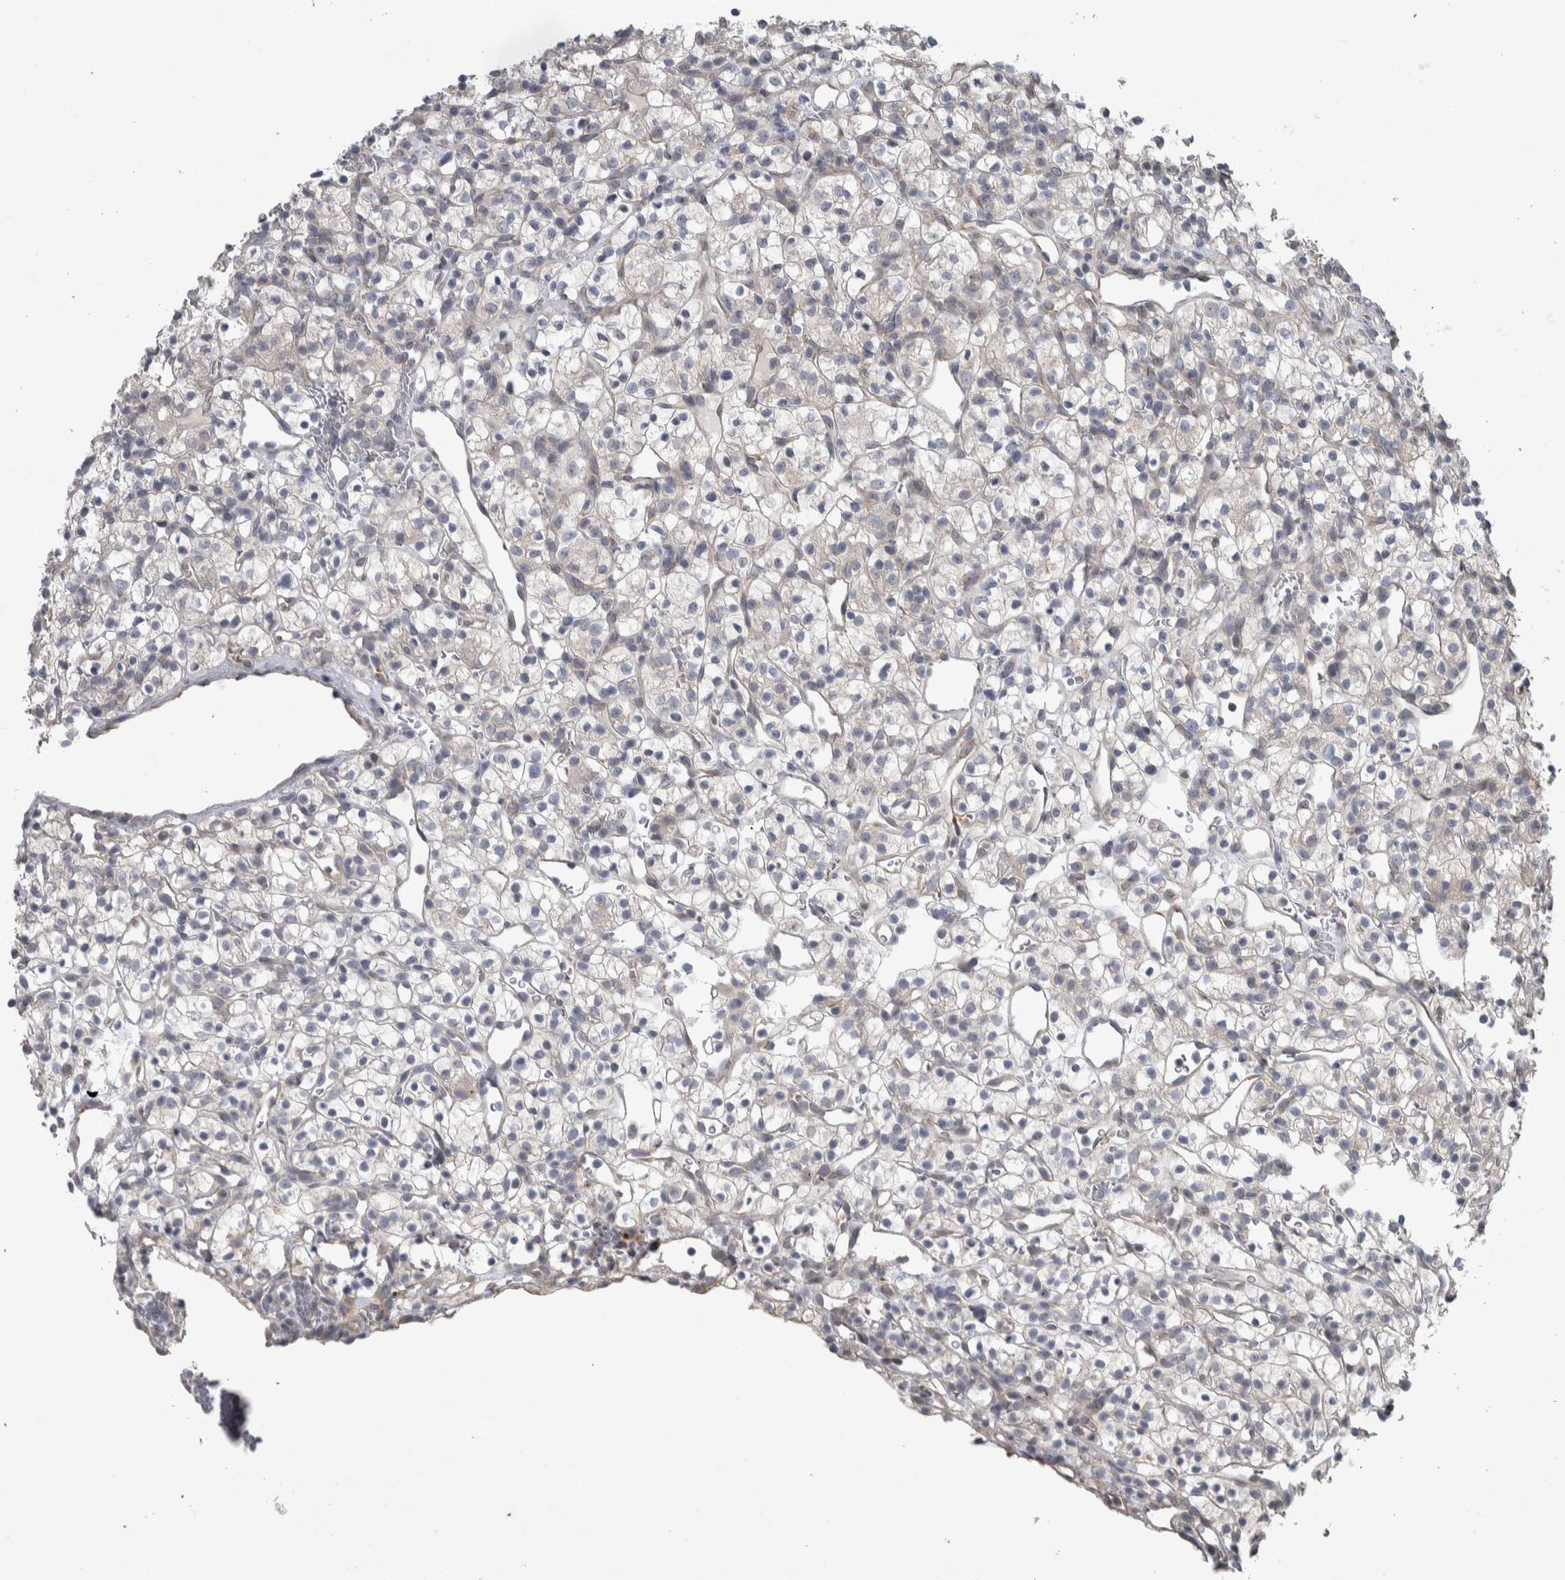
{"staining": {"intensity": "negative", "quantity": "none", "location": "none"}, "tissue": "renal cancer", "cell_type": "Tumor cells", "image_type": "cancer", "snomed": [{"axis": "morphology", "description": "Adenocarcinoma, NOS"}, {"axis": "topography", "description": "Kidney"}], "caption": "Immunohistochemical staining of human renal adenocarcinoma shows no significant positivity in tumor cells.", "gene": "SRP68", "patient": {"sex": "female", "age": 57}}